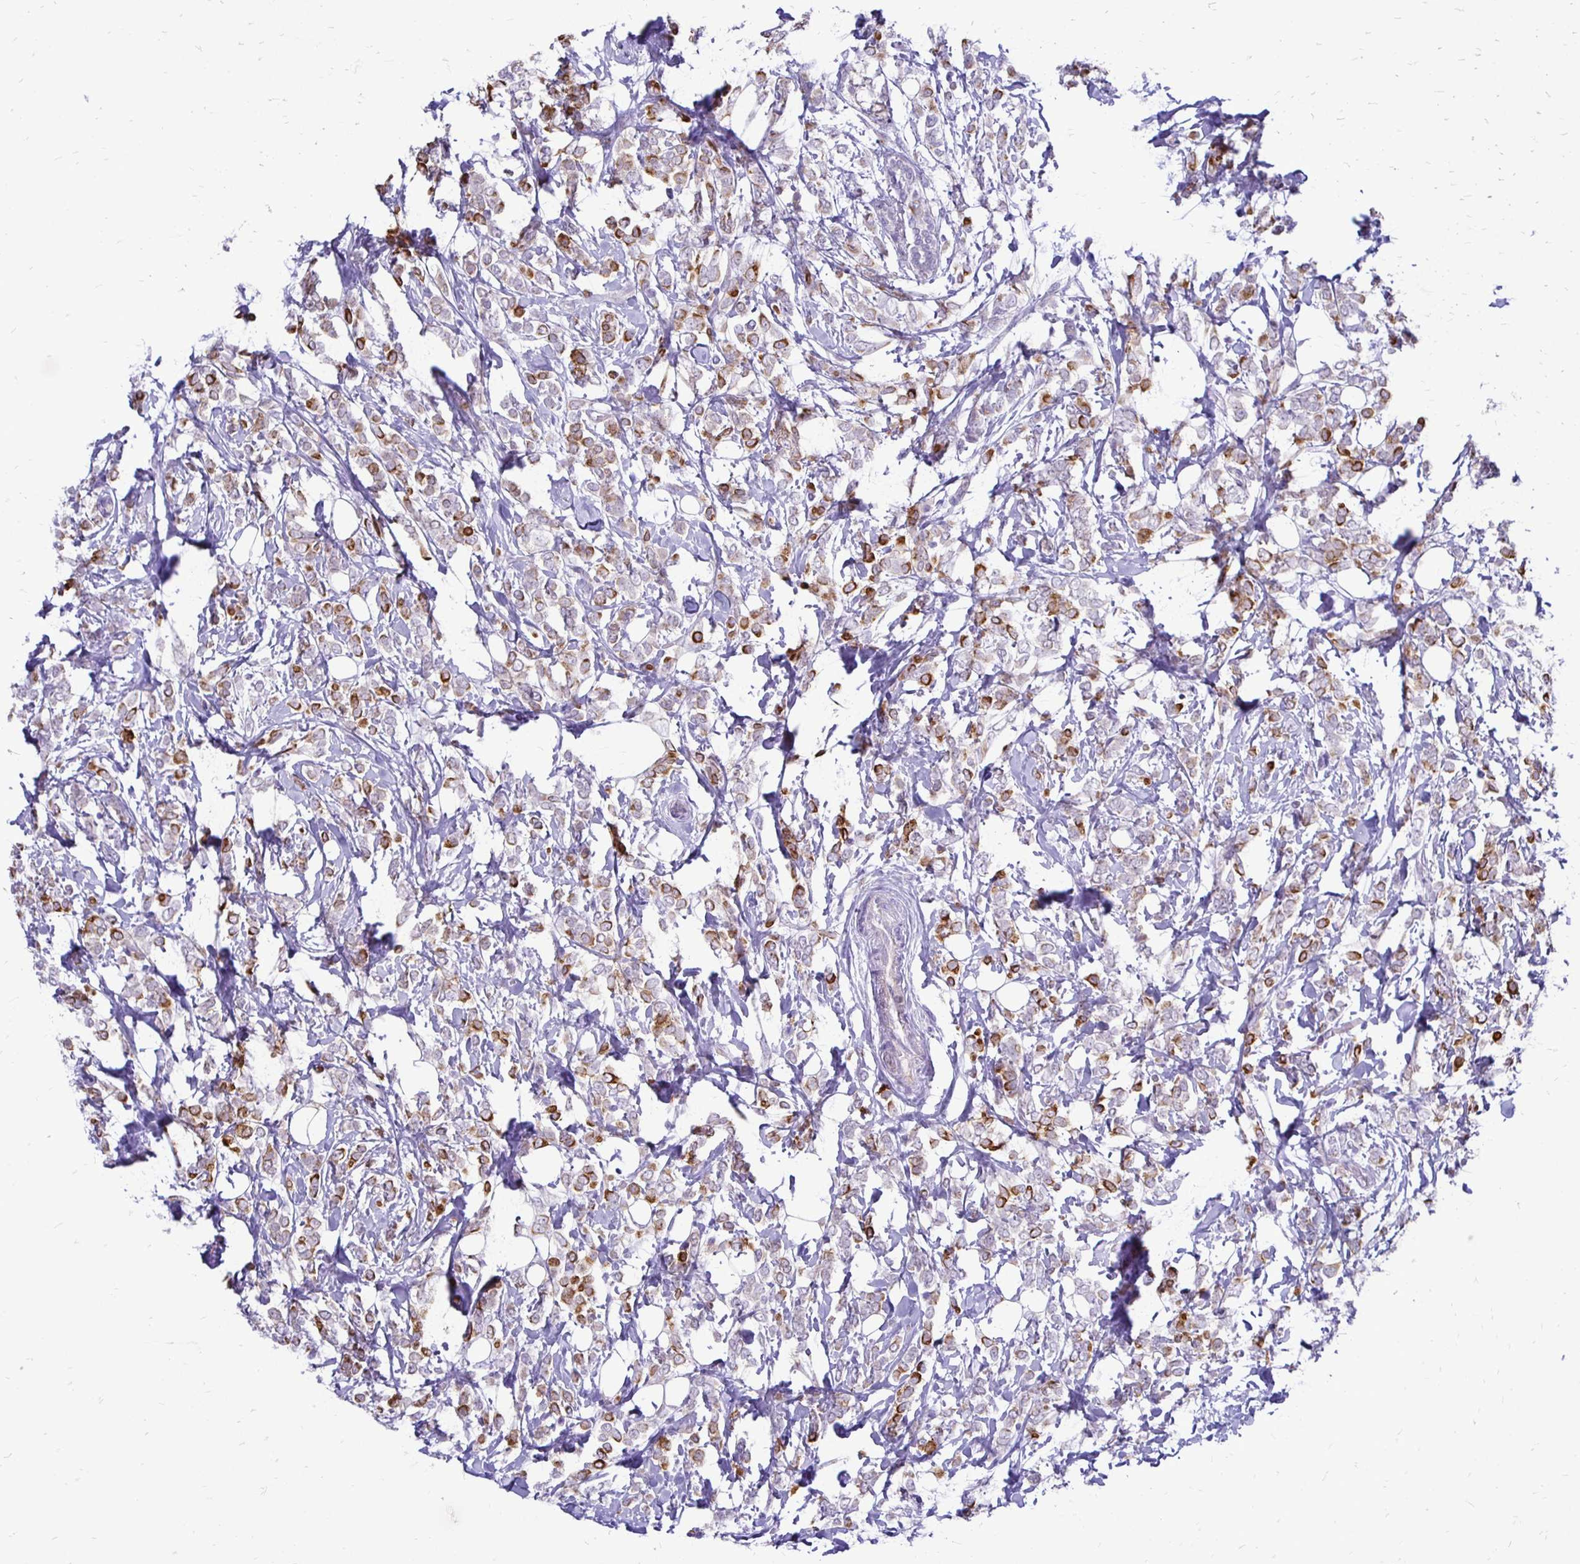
{"staining": {"intensity": "moderate", "quantity": ">75%", "location": "cytoplasmic/membranous"}, "tissue": "breast cancer", "cell_type": "Tumor cells", "image_type": "cancer", "snomed": [{"axis": "morphology", "description": "Lobular carcinoma"}, {"axis": "topography", "description": "Breast"}], "caption": "The histopathology image exhibits a brown stain indicating the presence of a protein in the cytoplasmic/membranous of tumor cells in breast lobular carcinoma. (DAB (3,3'-diaminobenzidine) = brown stain, brightfield microscopy at high magnification).", "gene": "EPYC", "patient": {"sex": "female", "age": 49}}